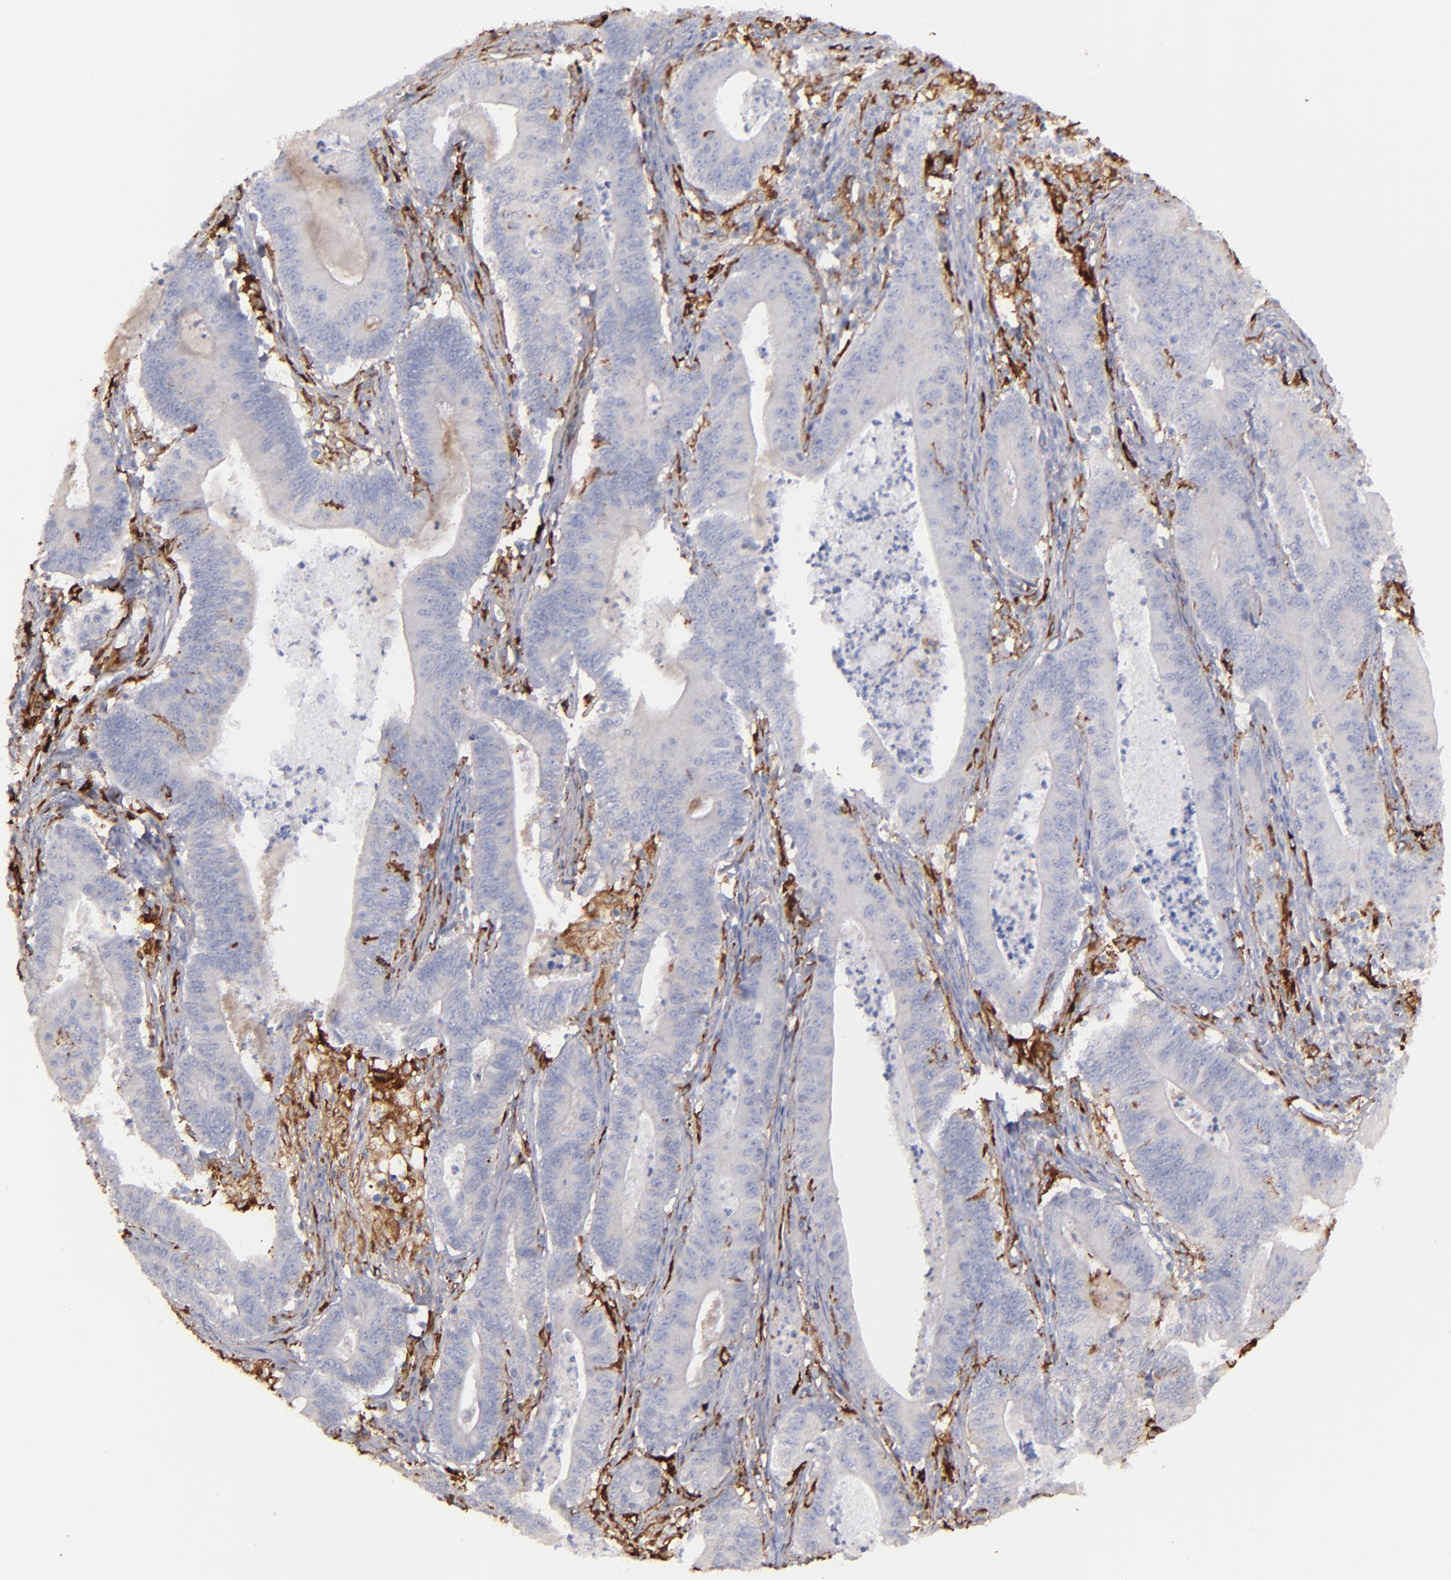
{"staining": {"intensity": "negative", "quantity": "none", "location": "none"}, "tissue": "stomach cancer", "cell_type": "Tumor cells", "image_type": "cancer", "snomed": [{"axis": "morphology", "description": "Adenocarcinoma, NOS"}, {"axis": "topography", "description": "Stomach, lower"}], "caption": "Protein analysis of adenocarcinoma (stomach) shows no significant expression in tumor cells. Nuclei are stained in blue.", "gene": "C1QA", "patient": {"sex": "female", "age": 86}}